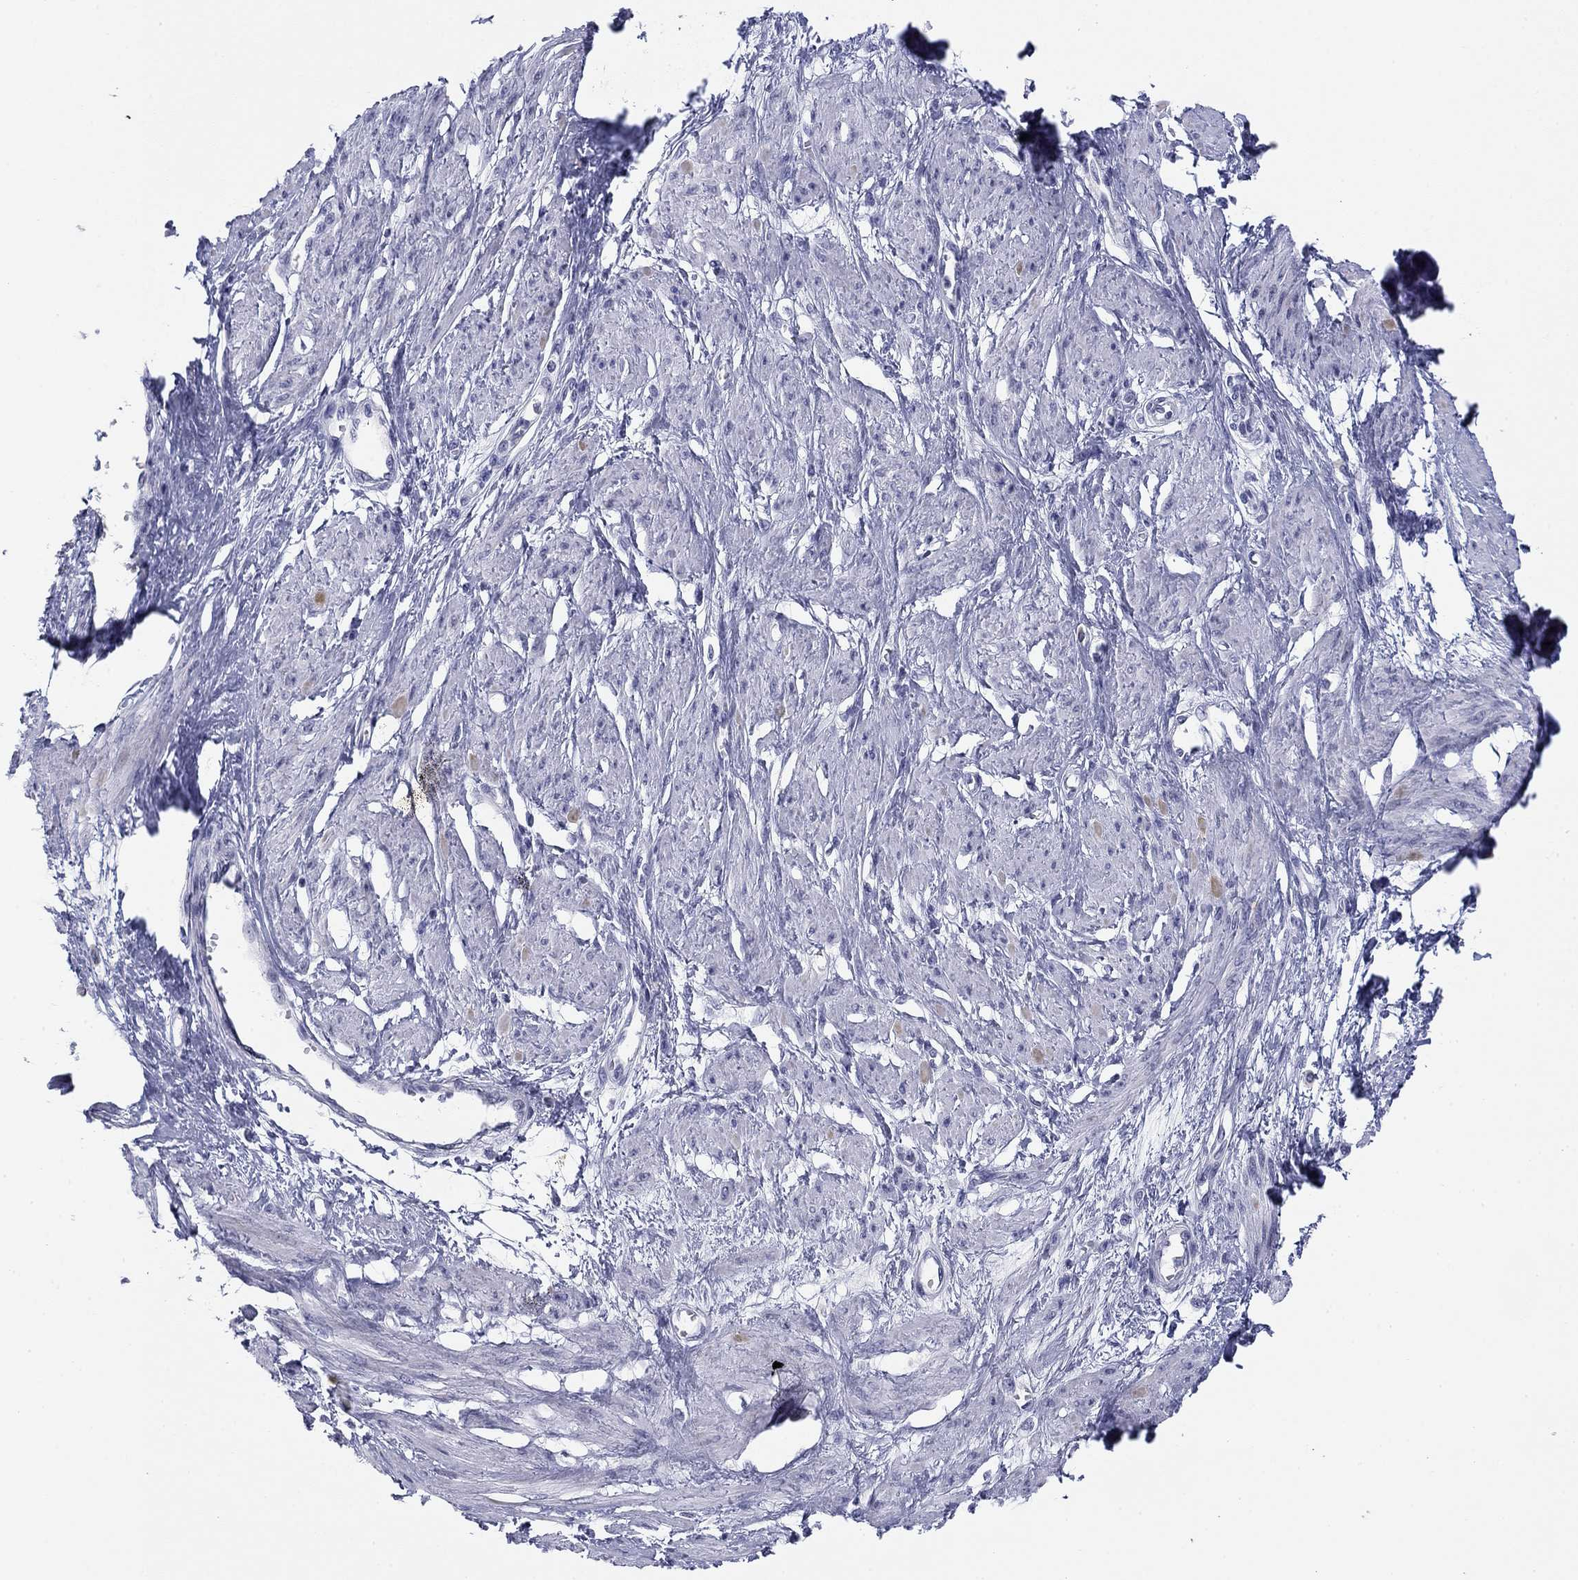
{"staining": {"intensity": "negative", "quantity": "none", "location": "none"}, "tissue": "smooth muscle", "cell_type": "Smooth muscle cells", "image_type": "normal", "snomed": [{"axis": "morphology", "description": "Normal tissue, NOS"}, {"axis": "topography", "description": "Smooth muscle"}, {"axis": "topography", "description": "Uterus"}], "caption": "This is an immunohistochemistry (IHC) histopathology image of normal human smooth muscle. There is no staining in smooth muscle cells.", "gene": "PRPH", "patient": {"sex": "female", "age": 39}}